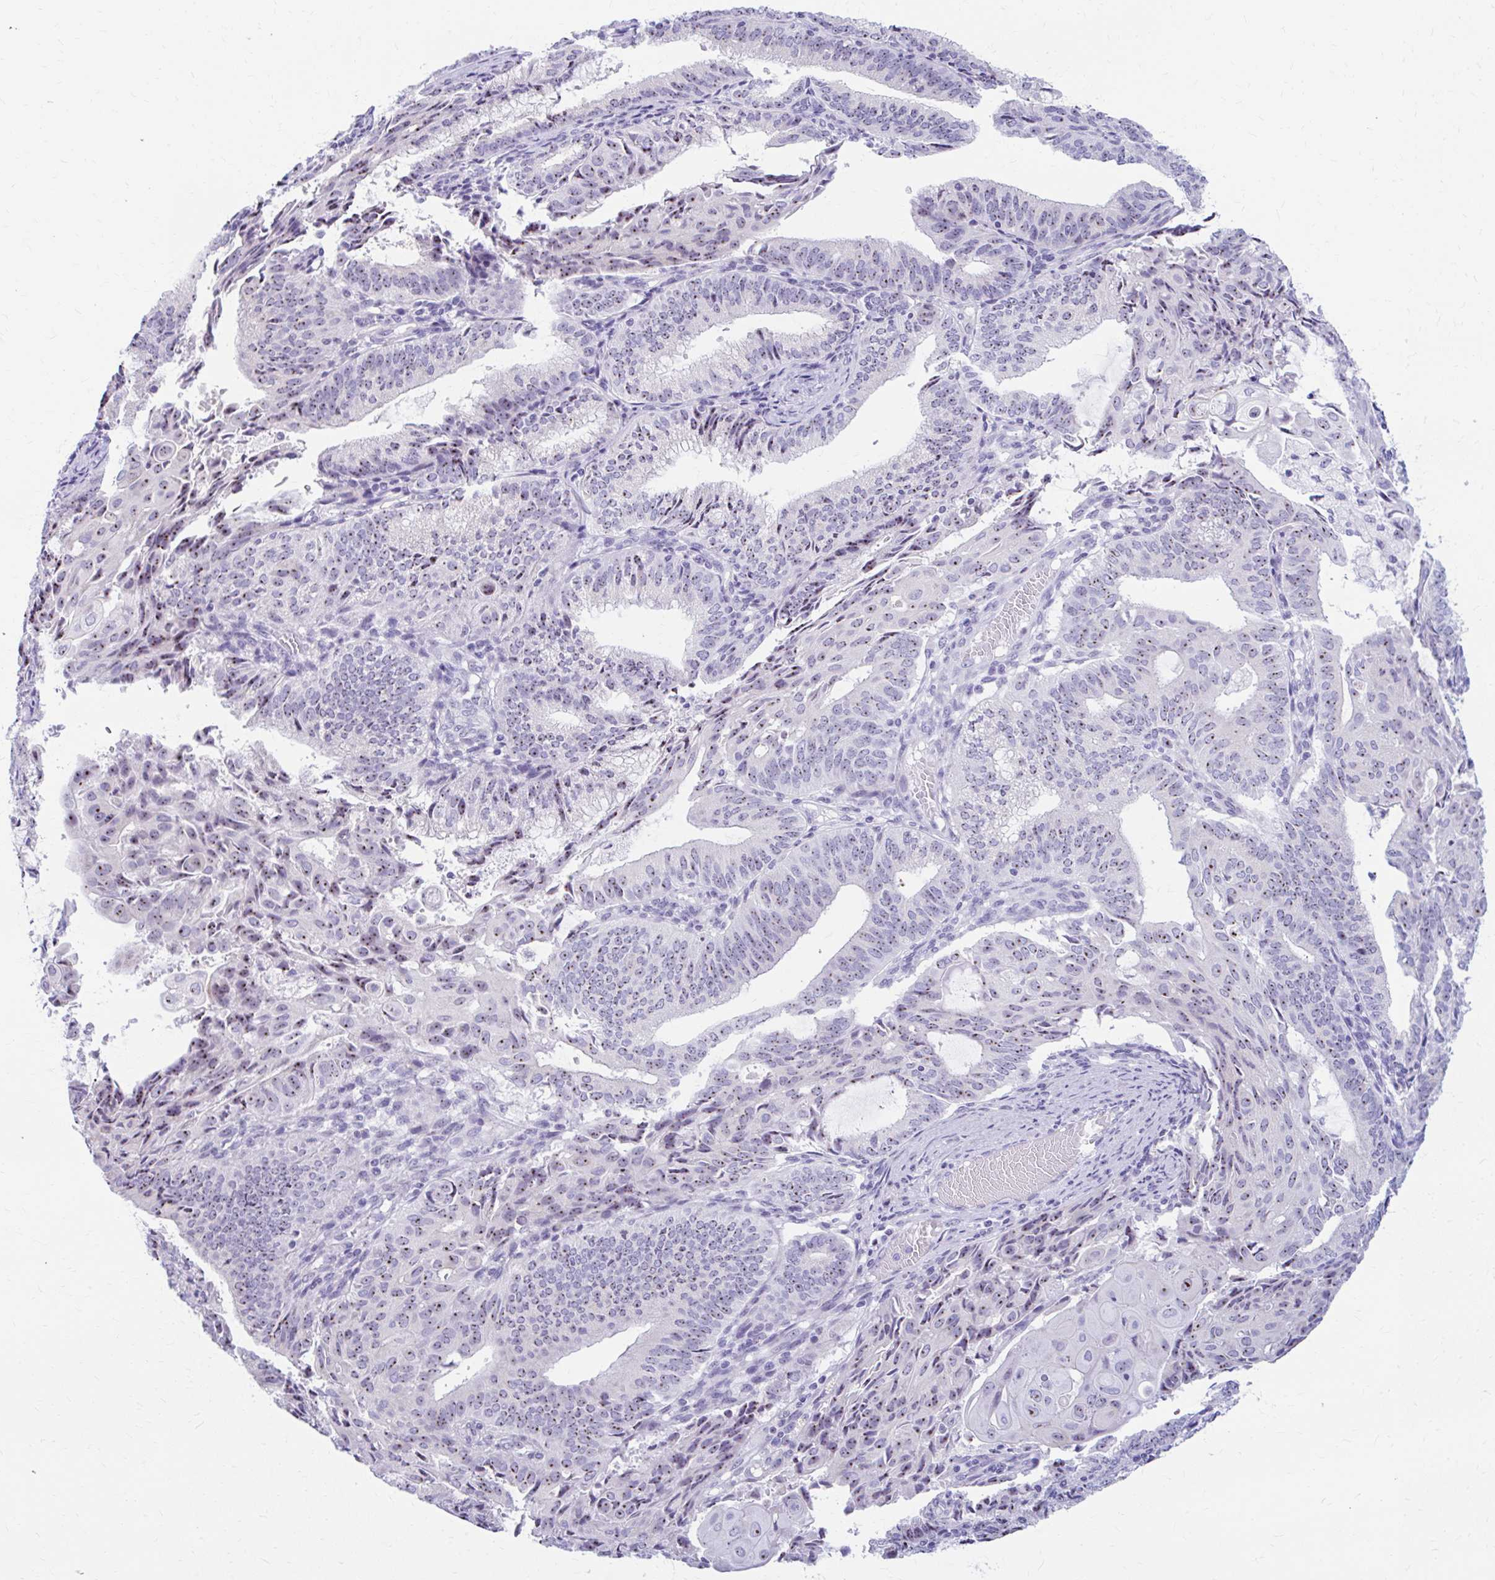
{"staining": {"intensity": "strong", "quantity": "25%-75%", "location": "nuclear"}, "tissue": "endometrial cancer", "cell_type": "Tumor cells", "image_type": "cancer", "snomed": [{"axis": "morphology", "description": "Adenocarcinoma, NOS"}, {"axis": "topography", "description": "Endometrium"}], "caption": "A photomicrograph of endometrial adenocarcinoma stained for a protein demonstrates strong nuclear brown staining in tumor cells.", "gene": "FTSJ3", "patient": {"sex": "female", "age": 49}}